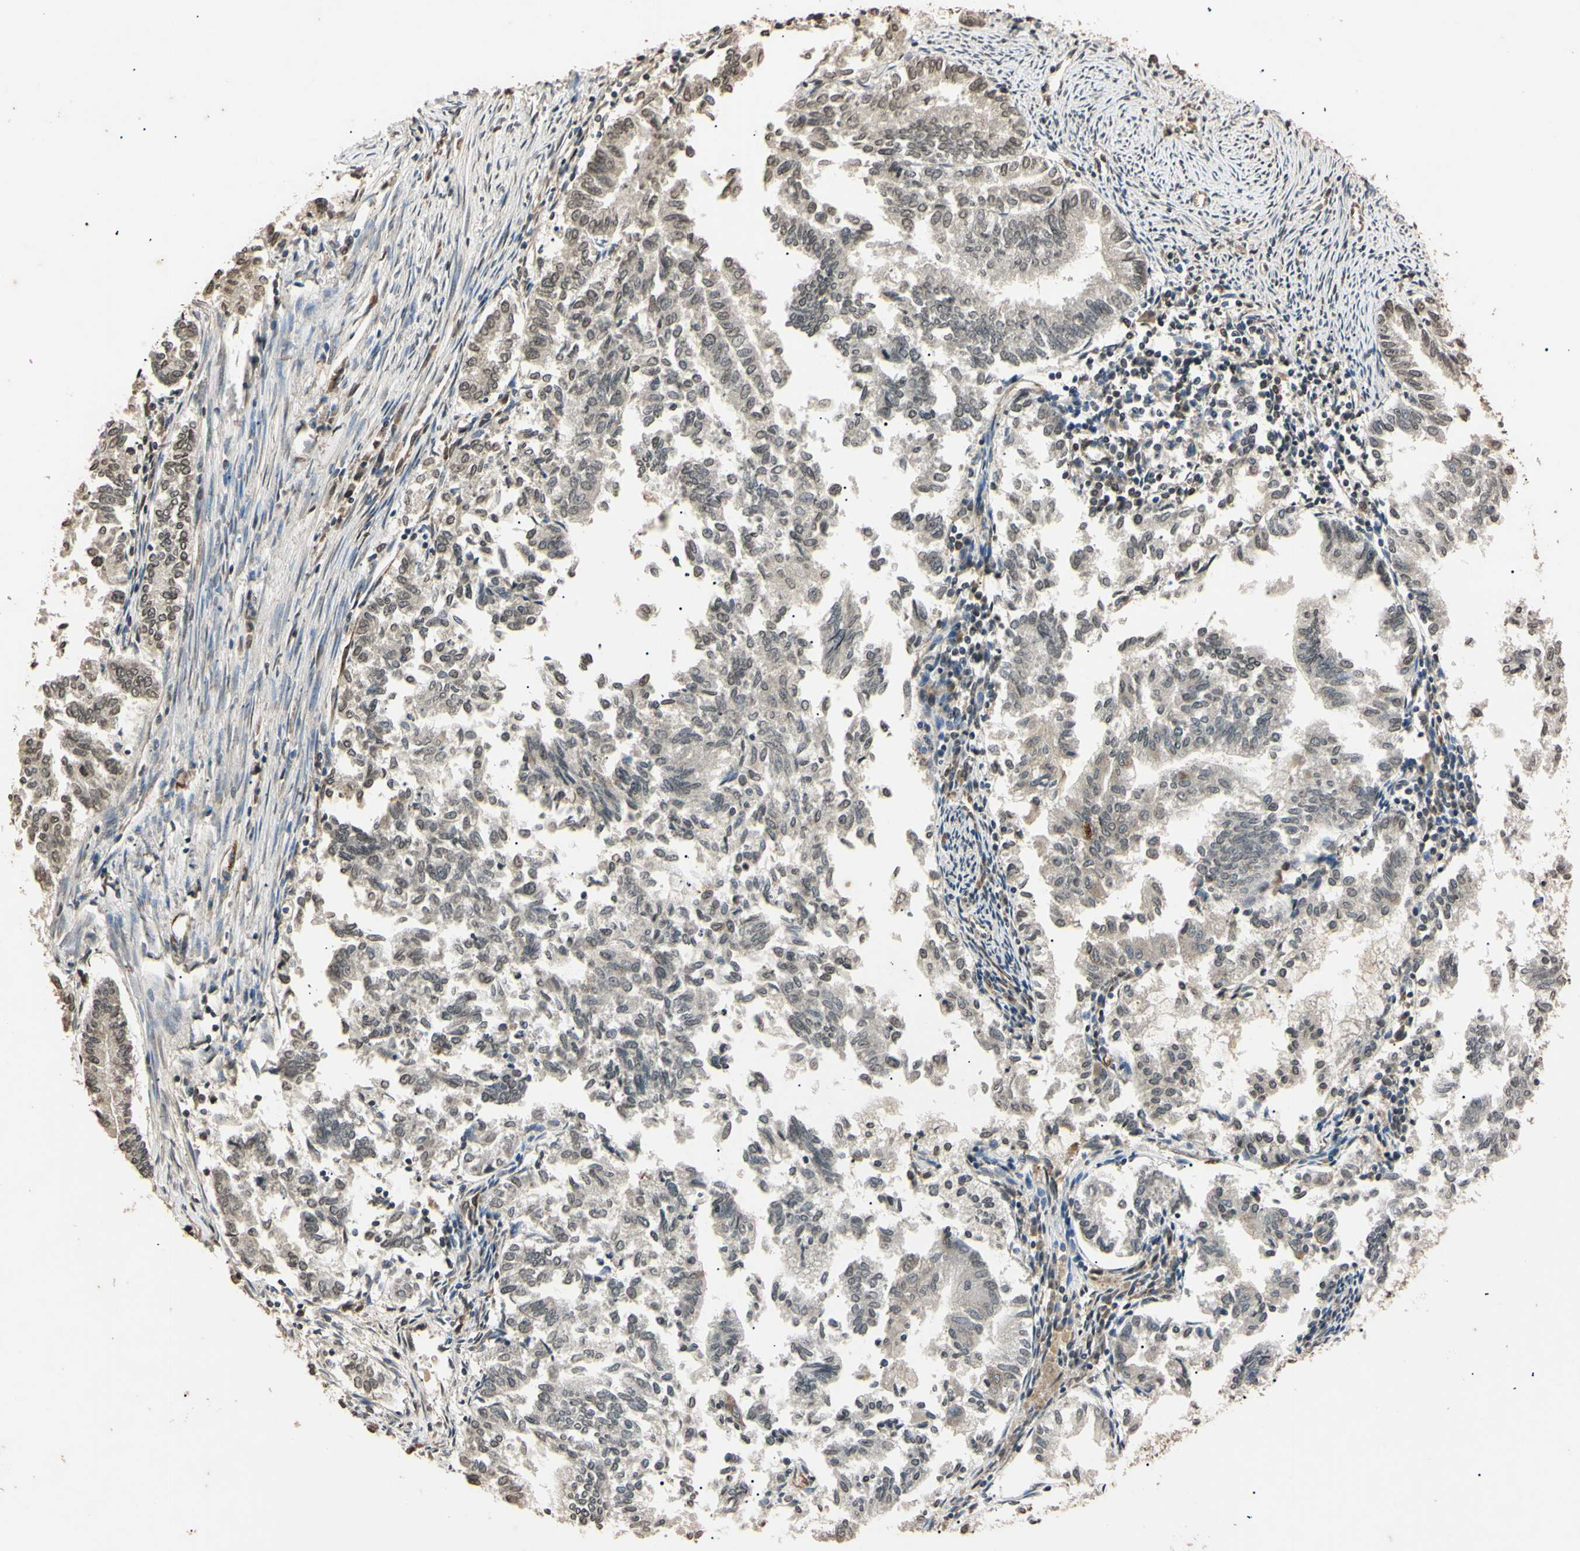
{"staining": {"intensity": "moderate", "quantity": "<25%", "location": "cytoplasmic/membranous,nuclear"}, "tissue": "endometrial cancer", "cell_type": "Tumor cells", "image_type": "cancer", "snomed": [{"axis": "morphology", "description": "Necrosis, NOS"}, {"axis": "morphology", "description": "Adenocarcinoma, NOS"}, {"axis": "topography", "description": "Endometrium"}], "caption": "Immunohistochemistry (IHC) histopathology image of neoplastic tissue: endometrial adenocarcinoma stained using immunohistochemistry (IHC) demonstrates low levels of moderate protein expression localized specifically in the cytoplasmic/membranous and nuclear of tumor cells, appearing as a cytoplasmic/membranous and nuclear brown color.", "gene": "EPN1", "patient": {"sex": "female", "age": 79}}